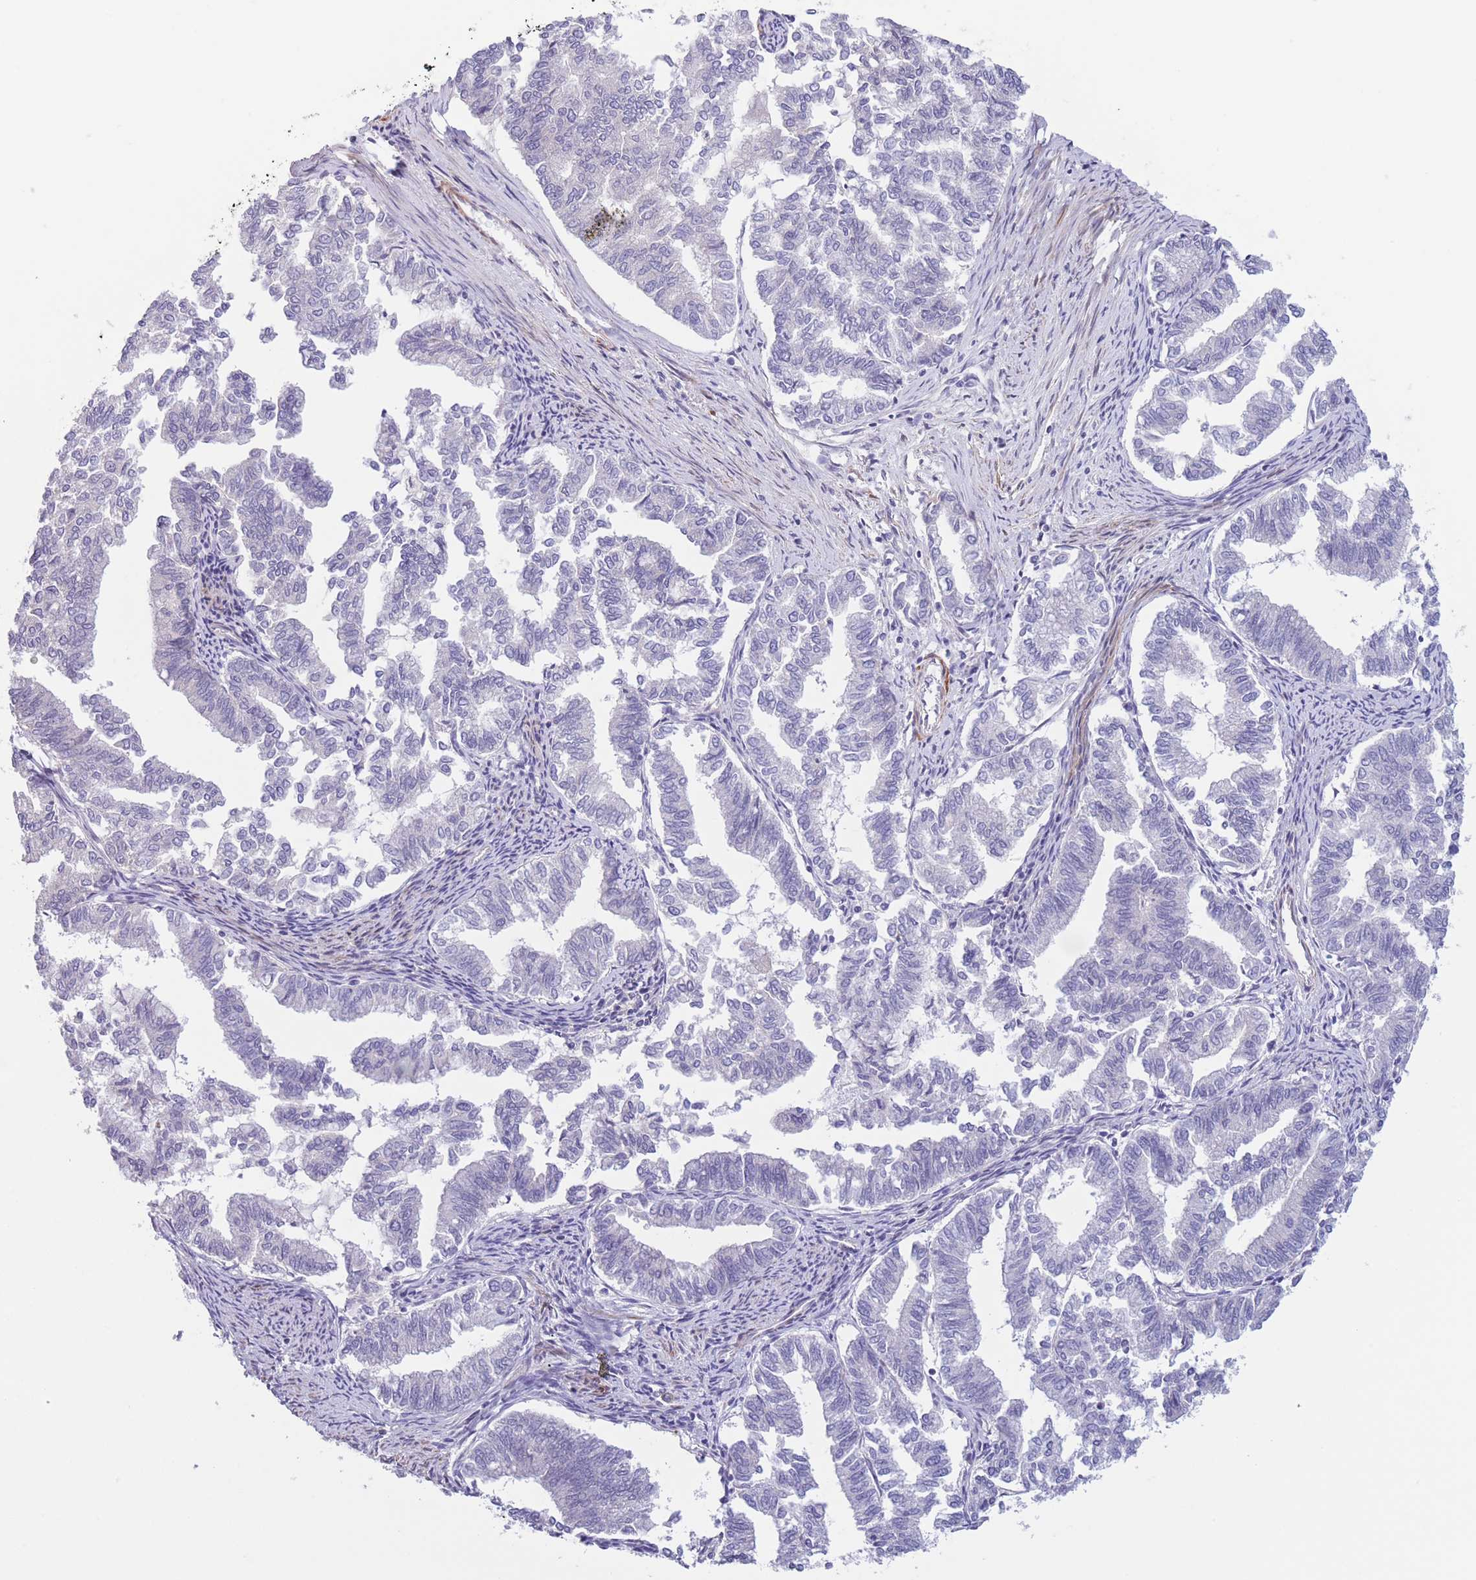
{"staining": {"intensity": "negative", "quantity": "none", "location": "none"}, "tissue": "endometrial cancer", "cell_type": "Tumor cells", "image_type": "cancer", "snomed": [{"axis": "morphology", "description": "Adenocarcinoma, NOS"}, {"axis": "topography", "description": "Endometrium"}], "caption": "Immunohistochemistry micrograph of neoplastic tissue: human adenocarcinoma (endometrial) stained with DAB displays no significant protein expression in tumor cells.", "gene": "C9orf152", "patient": {"sex": "female", "age": 79}}